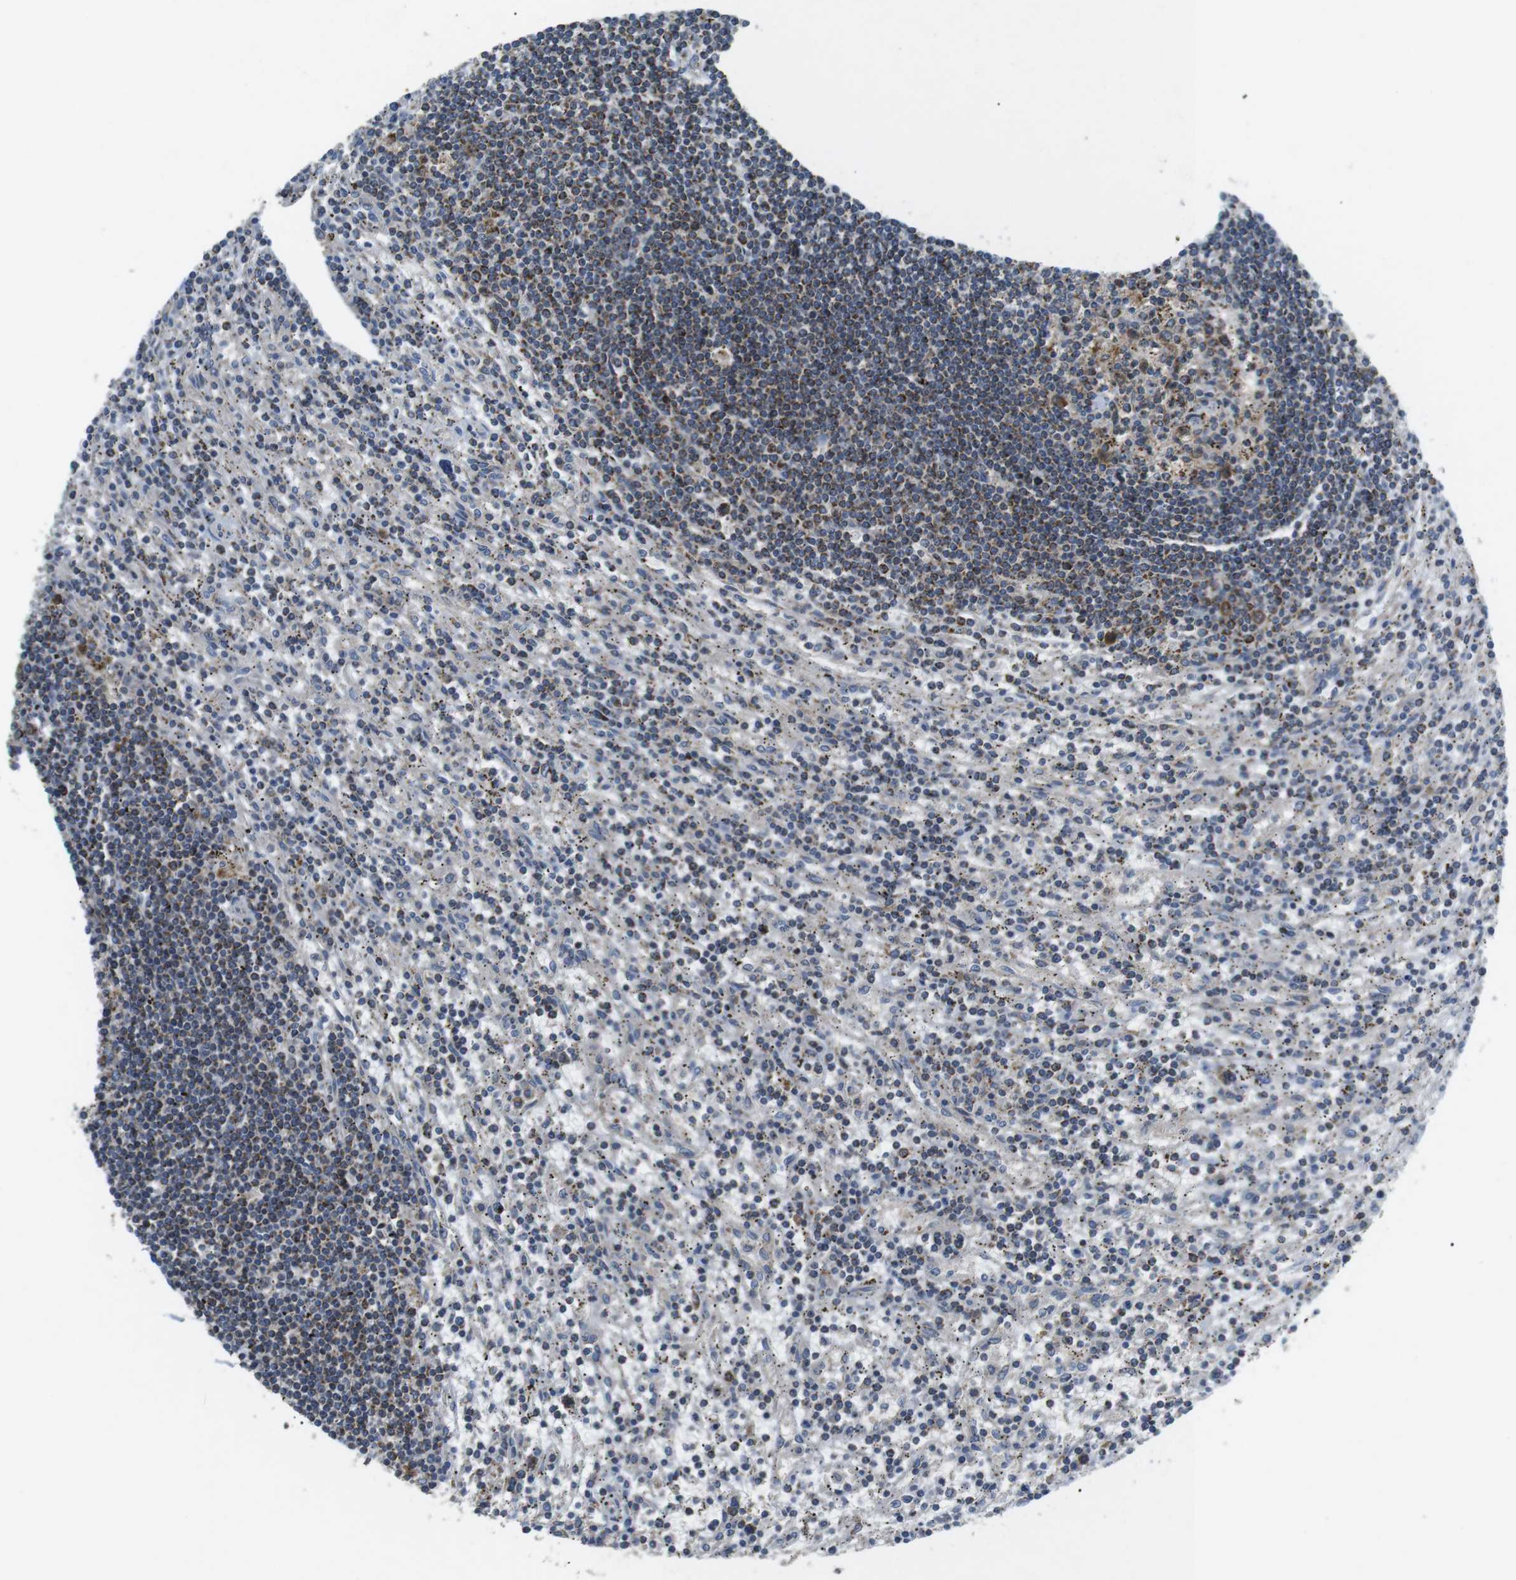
{"staining": {"intensity": "moderate", "quantity": "25%-75%", "location": "cytoplasmic/membranous"}, "tissue": "lymphoma", "cell_type": "Tumor cells", "image_type": "cancer", "snomed": [{"axis": "morphology", "description": "Malignant lymphoma, non-Hodgkin's type, Low grade"}, {"axis": "topography", "description": "Spleen"}], "caption": "There is medium levels of moderate cytoplasmic/membranous positivity in tumor cells of malignant lymphoma, non-Hodgkin's type (low-grade), as demonstrated by immunohistochemical staining (brown color).", "gene": "BACE1", "patient": {"sex": "male", "age": 76}}